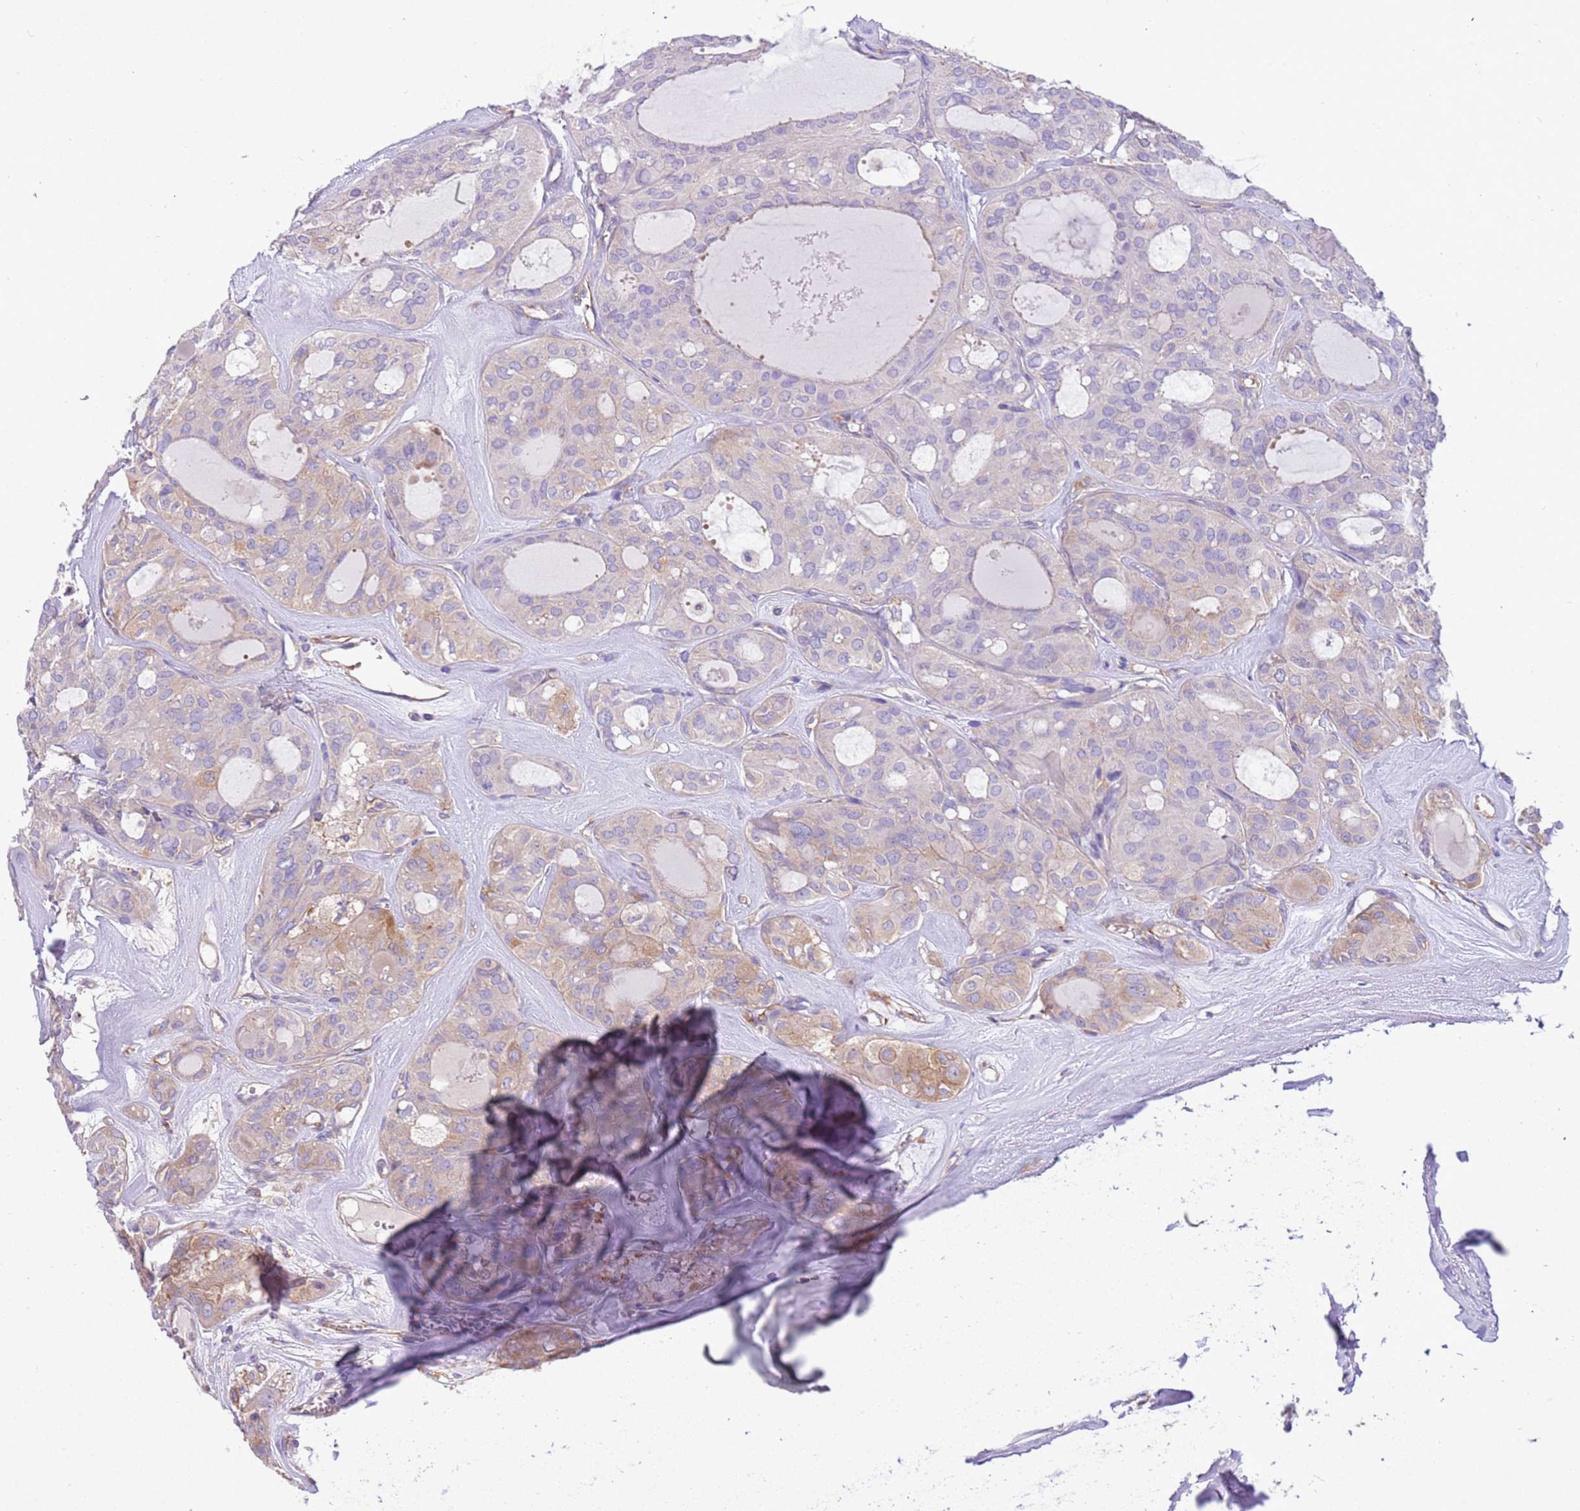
{"staining": {"intensity": "weak", "quantity": "<25%", "location": "cytoplasmic/membranous"}, "tissue": "thyroid cancer", "cell_type": "Tumor cells", "image_type": "cancer", "snomed": [{"axis": "morphology", "description": "Follicular adenoma carcinoma, NOS"}, {"axis": "topography", "description": "Thyroid gland"}], "caption": "Immunohistochemistry (IHC) micrograph of human follicular adenoma carcinoma (thyroid) stained for a protein (brown), which demonstrates no expression in tumor cells.", "gene": "NAALADL1", "patient": {"sex": "male", "age": 75}}